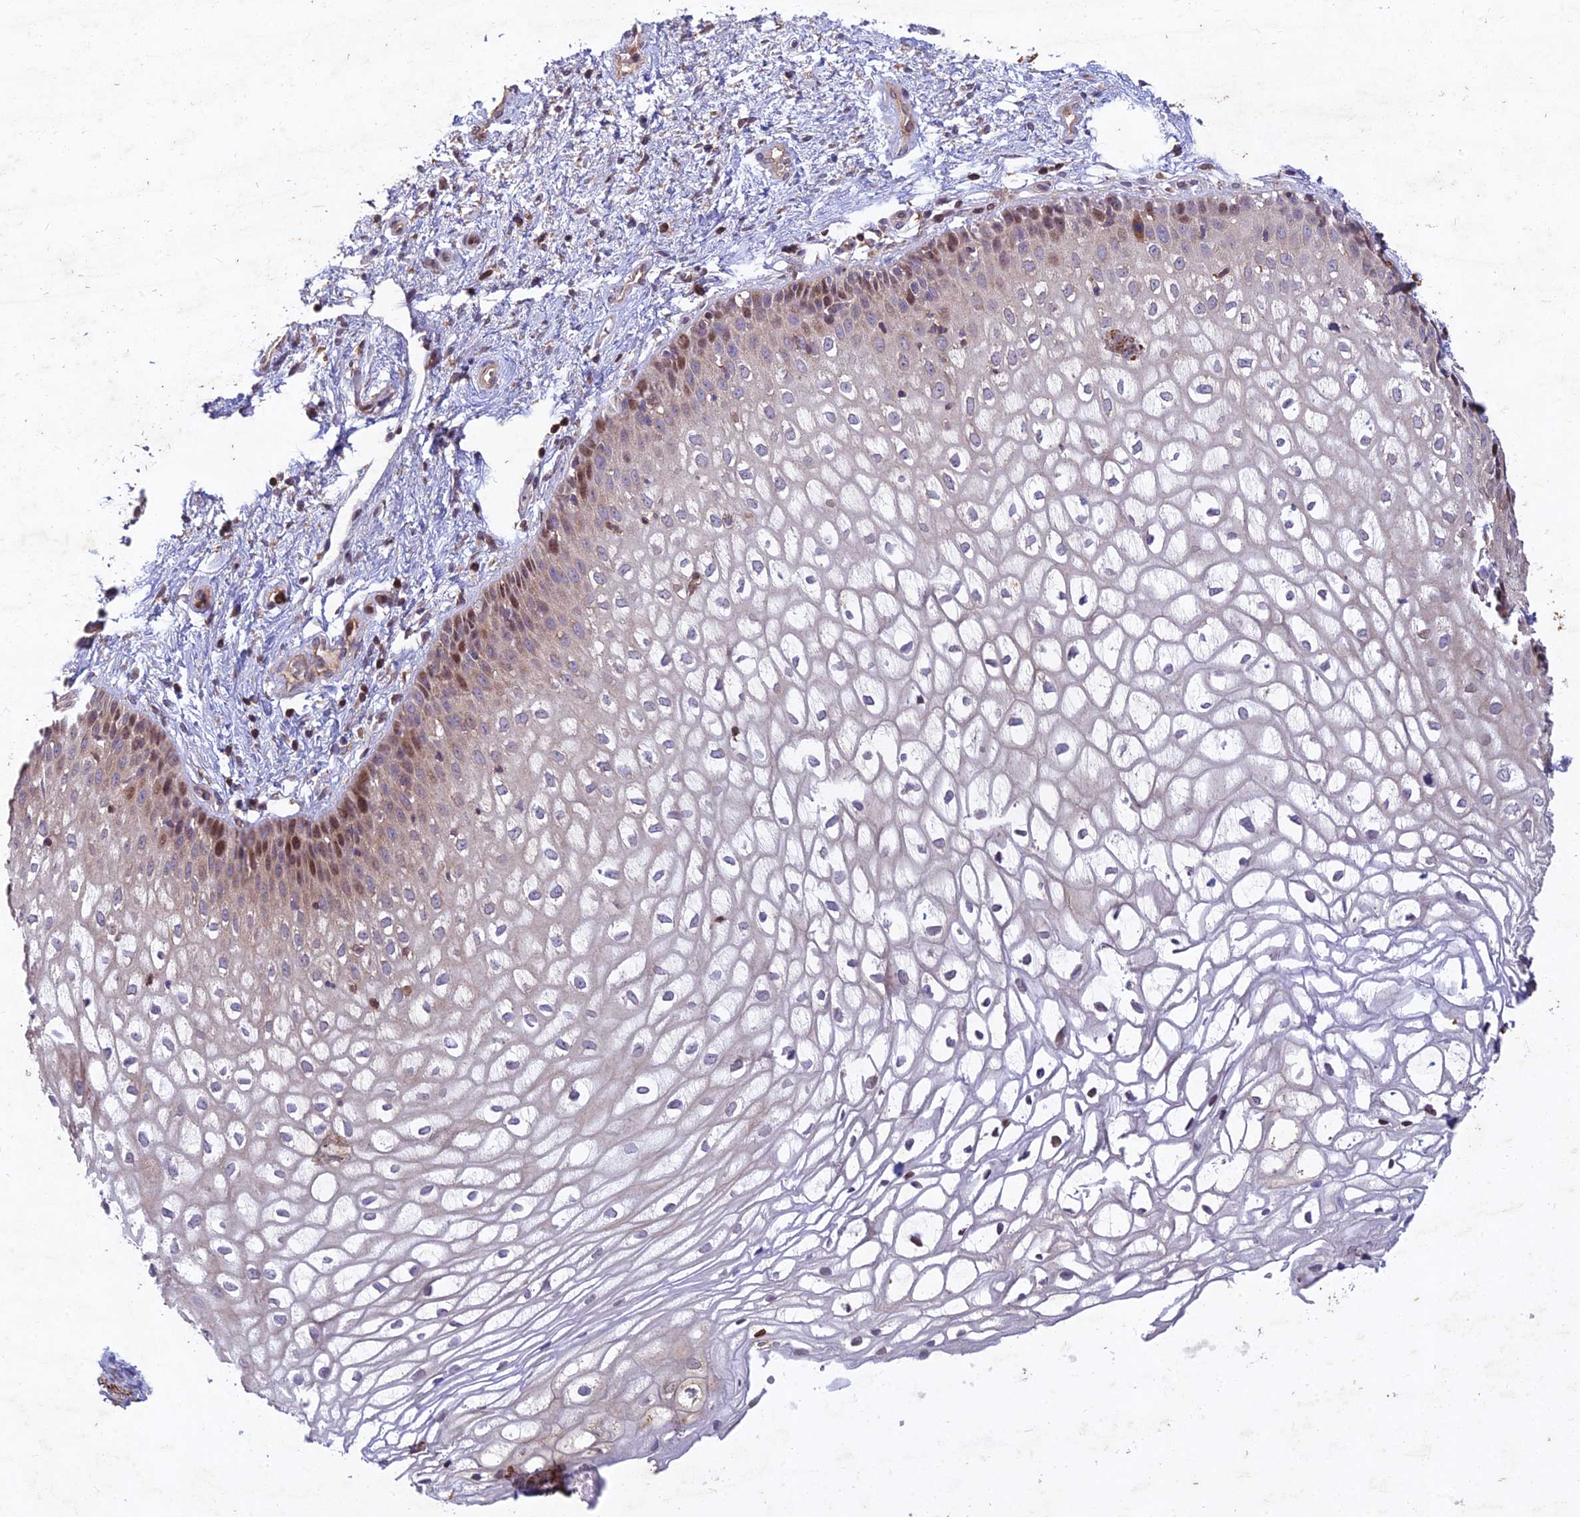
{"staining": {"intensity": "moderate", "quantity": "<25%", "location": "nuclear"}, "tissue": "vagina", "cell_type": "Squamous epithelial cells", "image_type": "normal", "snomed": [{"axis": "morphology", "description": "Normal tissue, NOS"}, {"axis": "topography", "description": "Vagina"}], "caption": "High-power microscopy captured an immunohistochemistry (IHC) histopathology image of normal vagina, revealing moderate nuclear staining in about <25% of squamous epithelial cells.", "gene": "RELCH", "patient": {"sex": "female", "age": 34}}